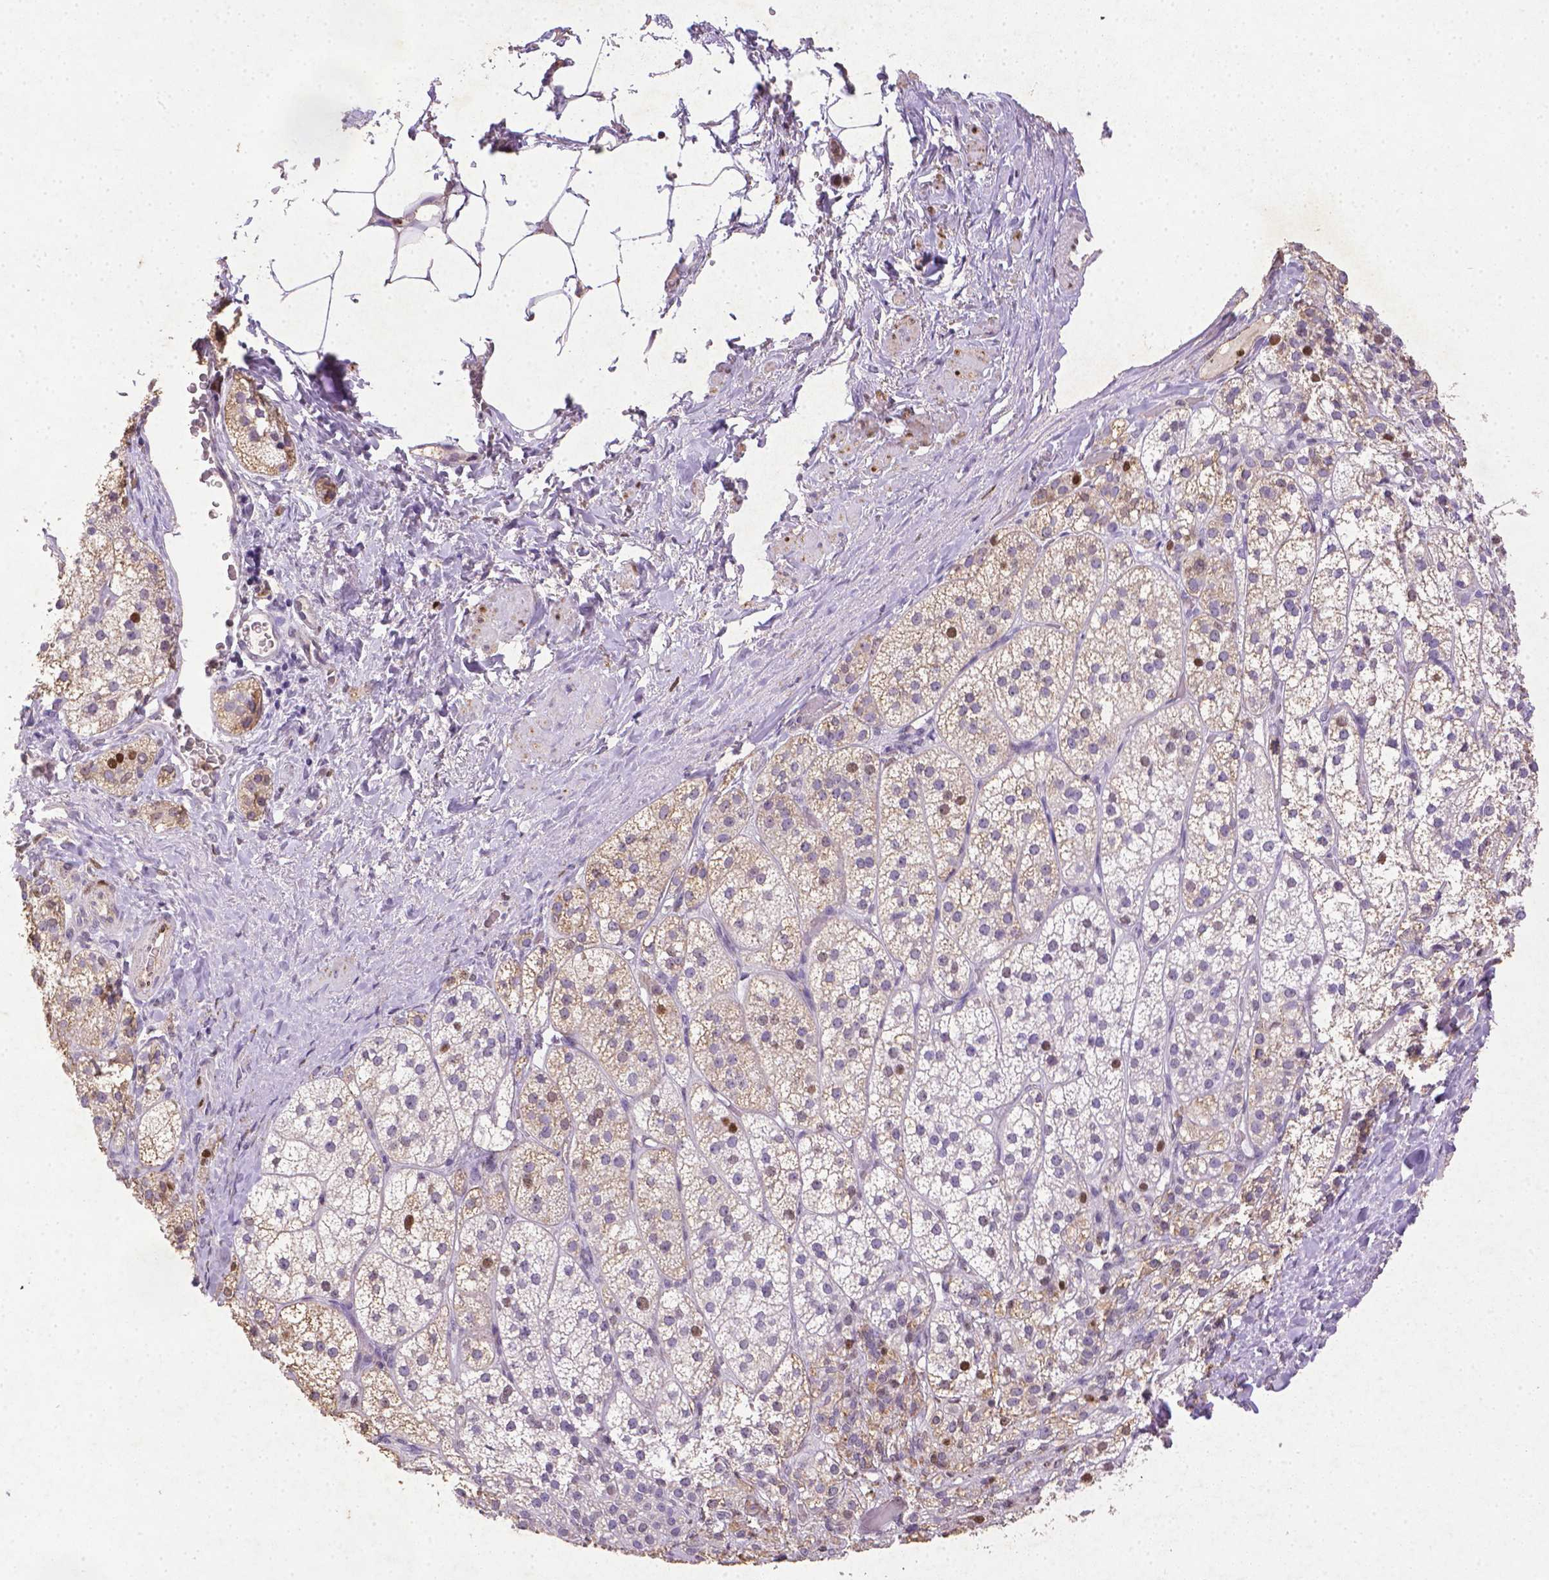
{"staining": {"intensity": "strong", "quantity": "<25%", "location": "nuclear"}, "tissue": "adrenal gland", "cell_type": "Glandular cells", "image_type": "normal", "snomed": [{"axis": "morphology", "description": "Normal tissue, NOS"}, {"axis": "topography", "description": "Adrenal gland"}], "caption": "This histopathology image displays benign adrenal gland stained with immunohistochemistry (IHC) to label a protein in brown. The nuclear of glandular cells show strong positivity for the protein. Nuclei are counter-stained blue.", "gene": "CDKN1A", "patient": {"sex": "female", "age": 60}}